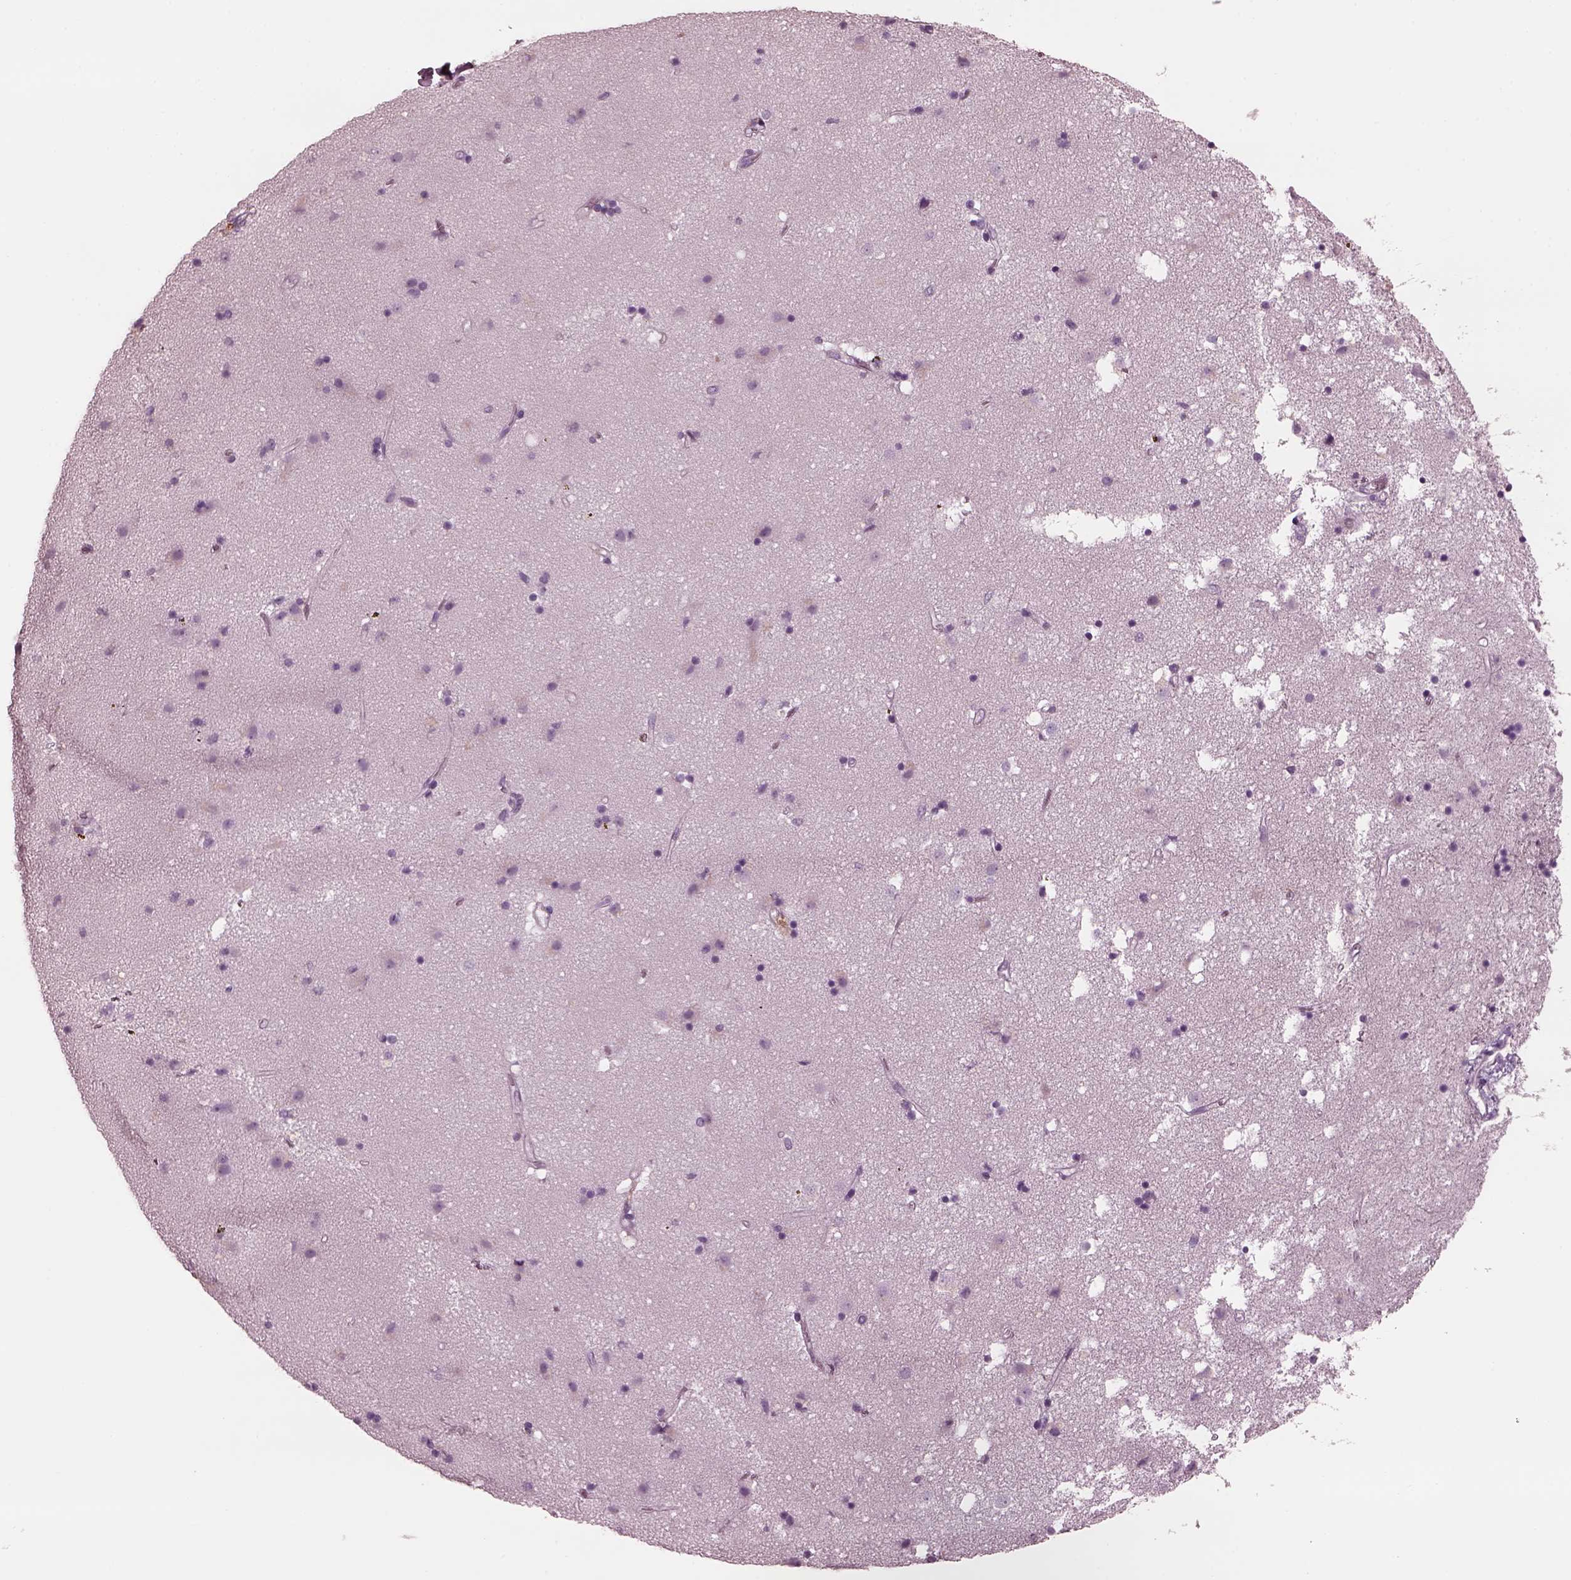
{"staining": {"intensity": "negative", "quantity": "none", "location": "none"}, "tissue": "caudate", "cell_type": "Glial cells", "image_type": "normal", "snomed": [{"axis": "morphology", "description": "Normal tissue, NOS"}, {"axis": "topography", "description": "Lateral ventricle wall"}], "caption": "High magnification brightfield microscopy of benign caudate stained with DAB (3,3'-diaminobenzidine) (brown) and counterstained with hematoxylin (blue): glial cells show no significant staining.", "gene": "CGA", "patient": {"sex": "female", "age": 71}}